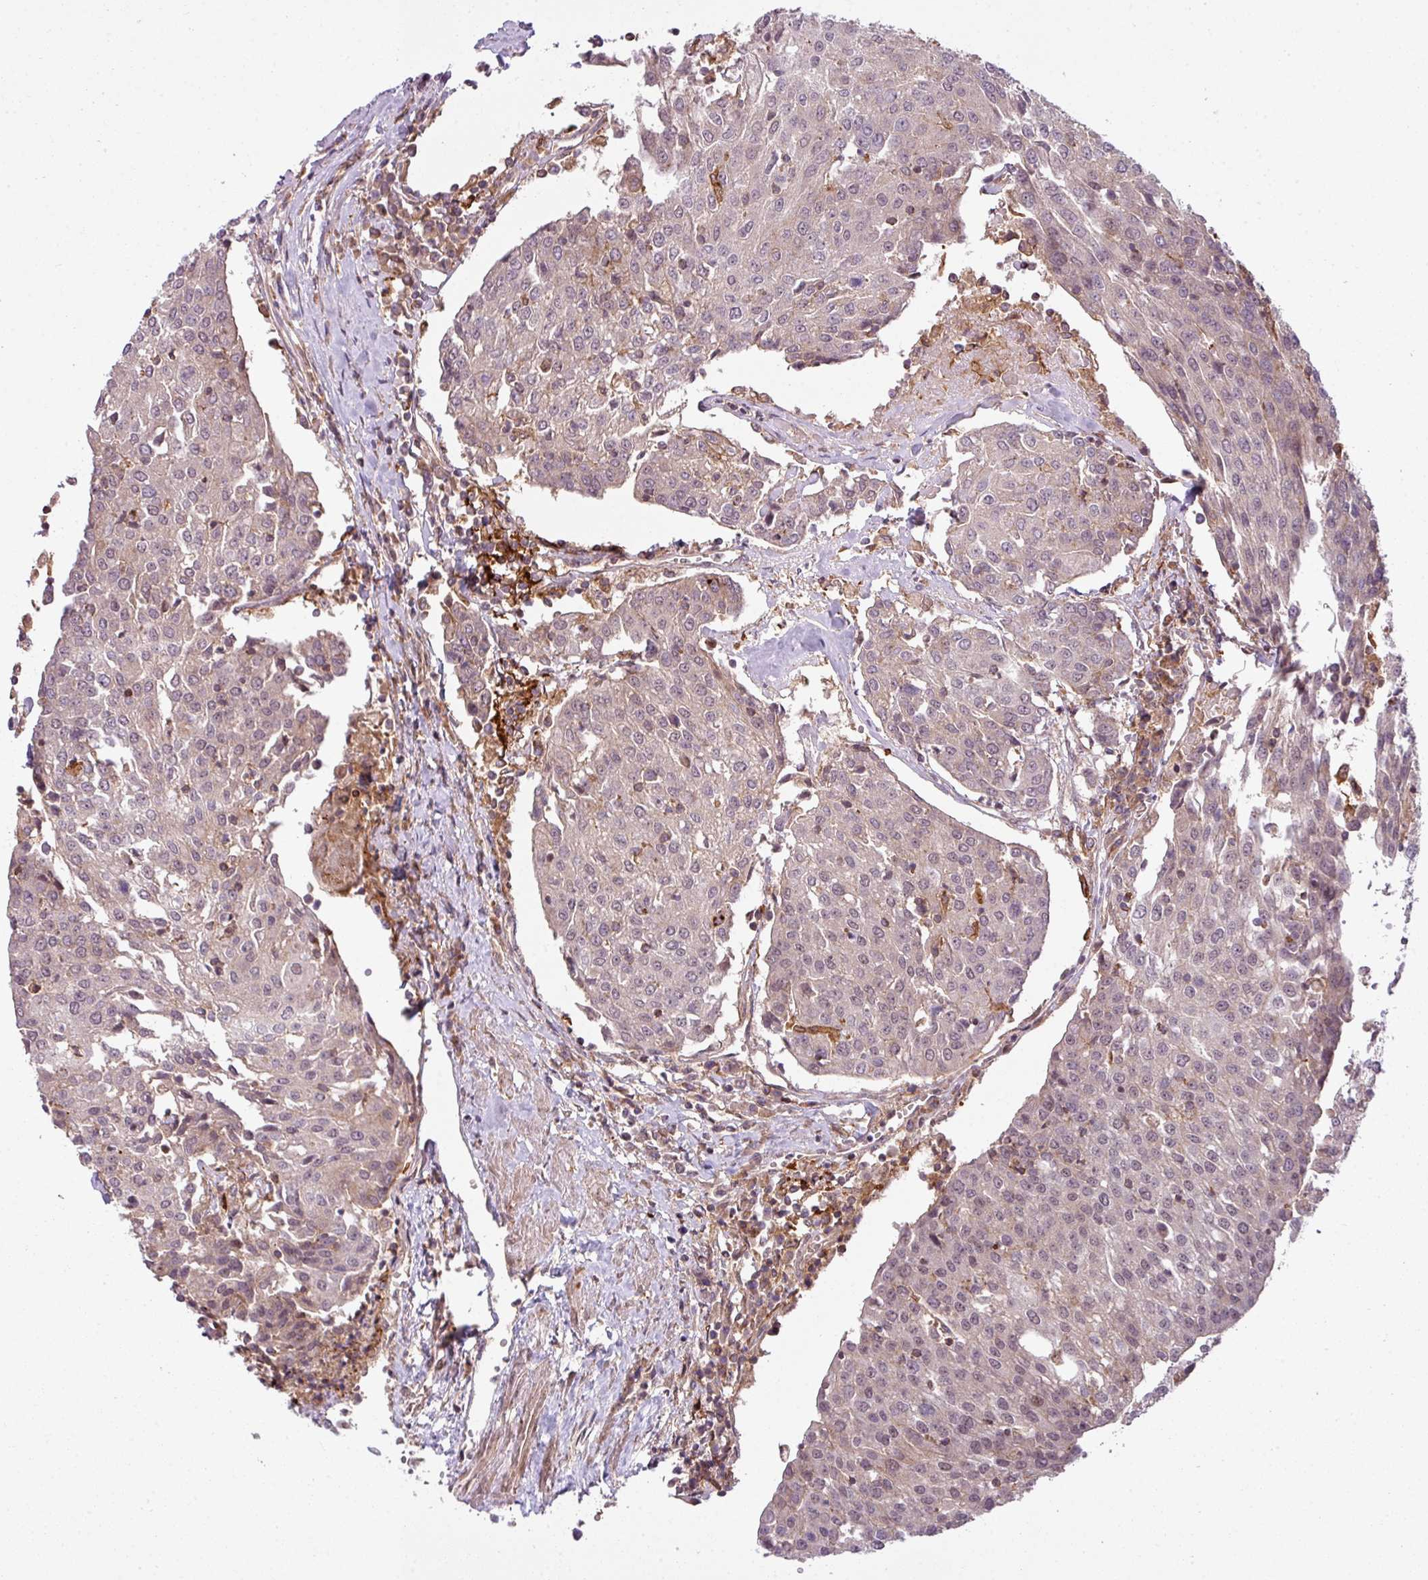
{"staining": {"intensity": "negative", "quantity": "none", "location": "none"}, "tissue": "urothelial cancer", "cell_type": "Tumor cells", "image_type": "cancer", "snomed": [{"axis": "morphology", "description": "Urothelial carcinoma, High grade"}, {"axis": "topography", "description": "Urinary bladder"}], "caption": "Immunohistochemistry (IHC) image of neoplastic tissue: urothelial cancer stained with DAB (3,3'-diaminobenzidine) demonstrates no significant protein positivity in tumor cells. (Brightfield microscopy of DAB (3,3'-diaminobenzidine) immunohistochemistry (IHC) at high magnification).", "gene": "ZC2HC1C", "patient": {"sex": "female", "age": 85}}